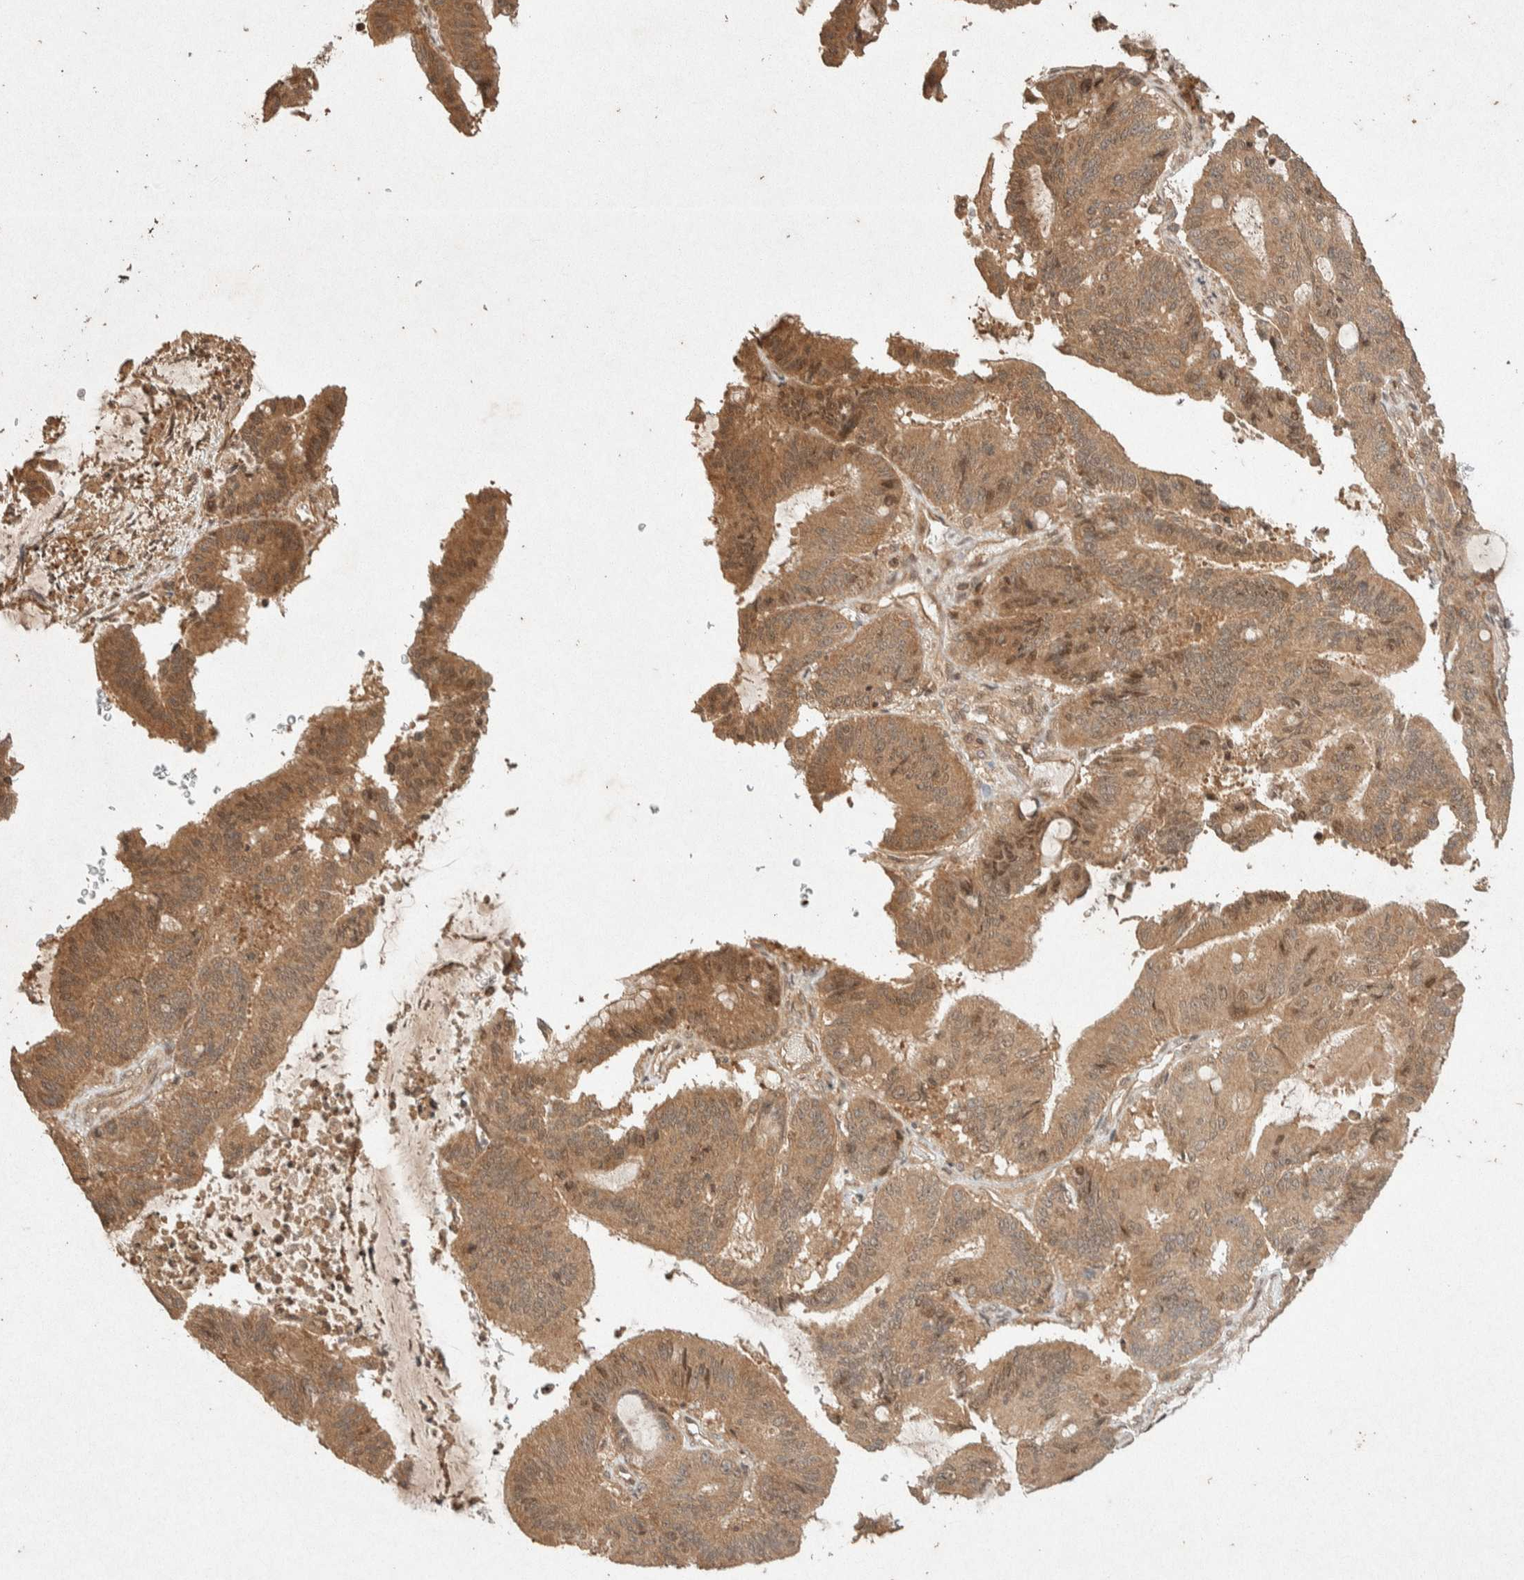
{"staining": {"intensity": "moderate", "quantity": ">75%", "location": "cytoplasmic/membranous,nuclear"}, "tissue": "liver cancer", "cell_type": "Tumor cells", "image_type": "cancer", "snomed": [{"axis": "morphology", "description": "Cholangiocarcinoma"}, {"axis": "topography", "description": "Liver"}], "caption": "This histopathology image exhibits IHC staining of human liver cancer (cholangiocarcinoma), with medium moderate cytoplasmic/membranous and nuclear staining in about >75% of tumor cells.", "gene": "THRA", "patient": {"sex": "female", "age": 73}}